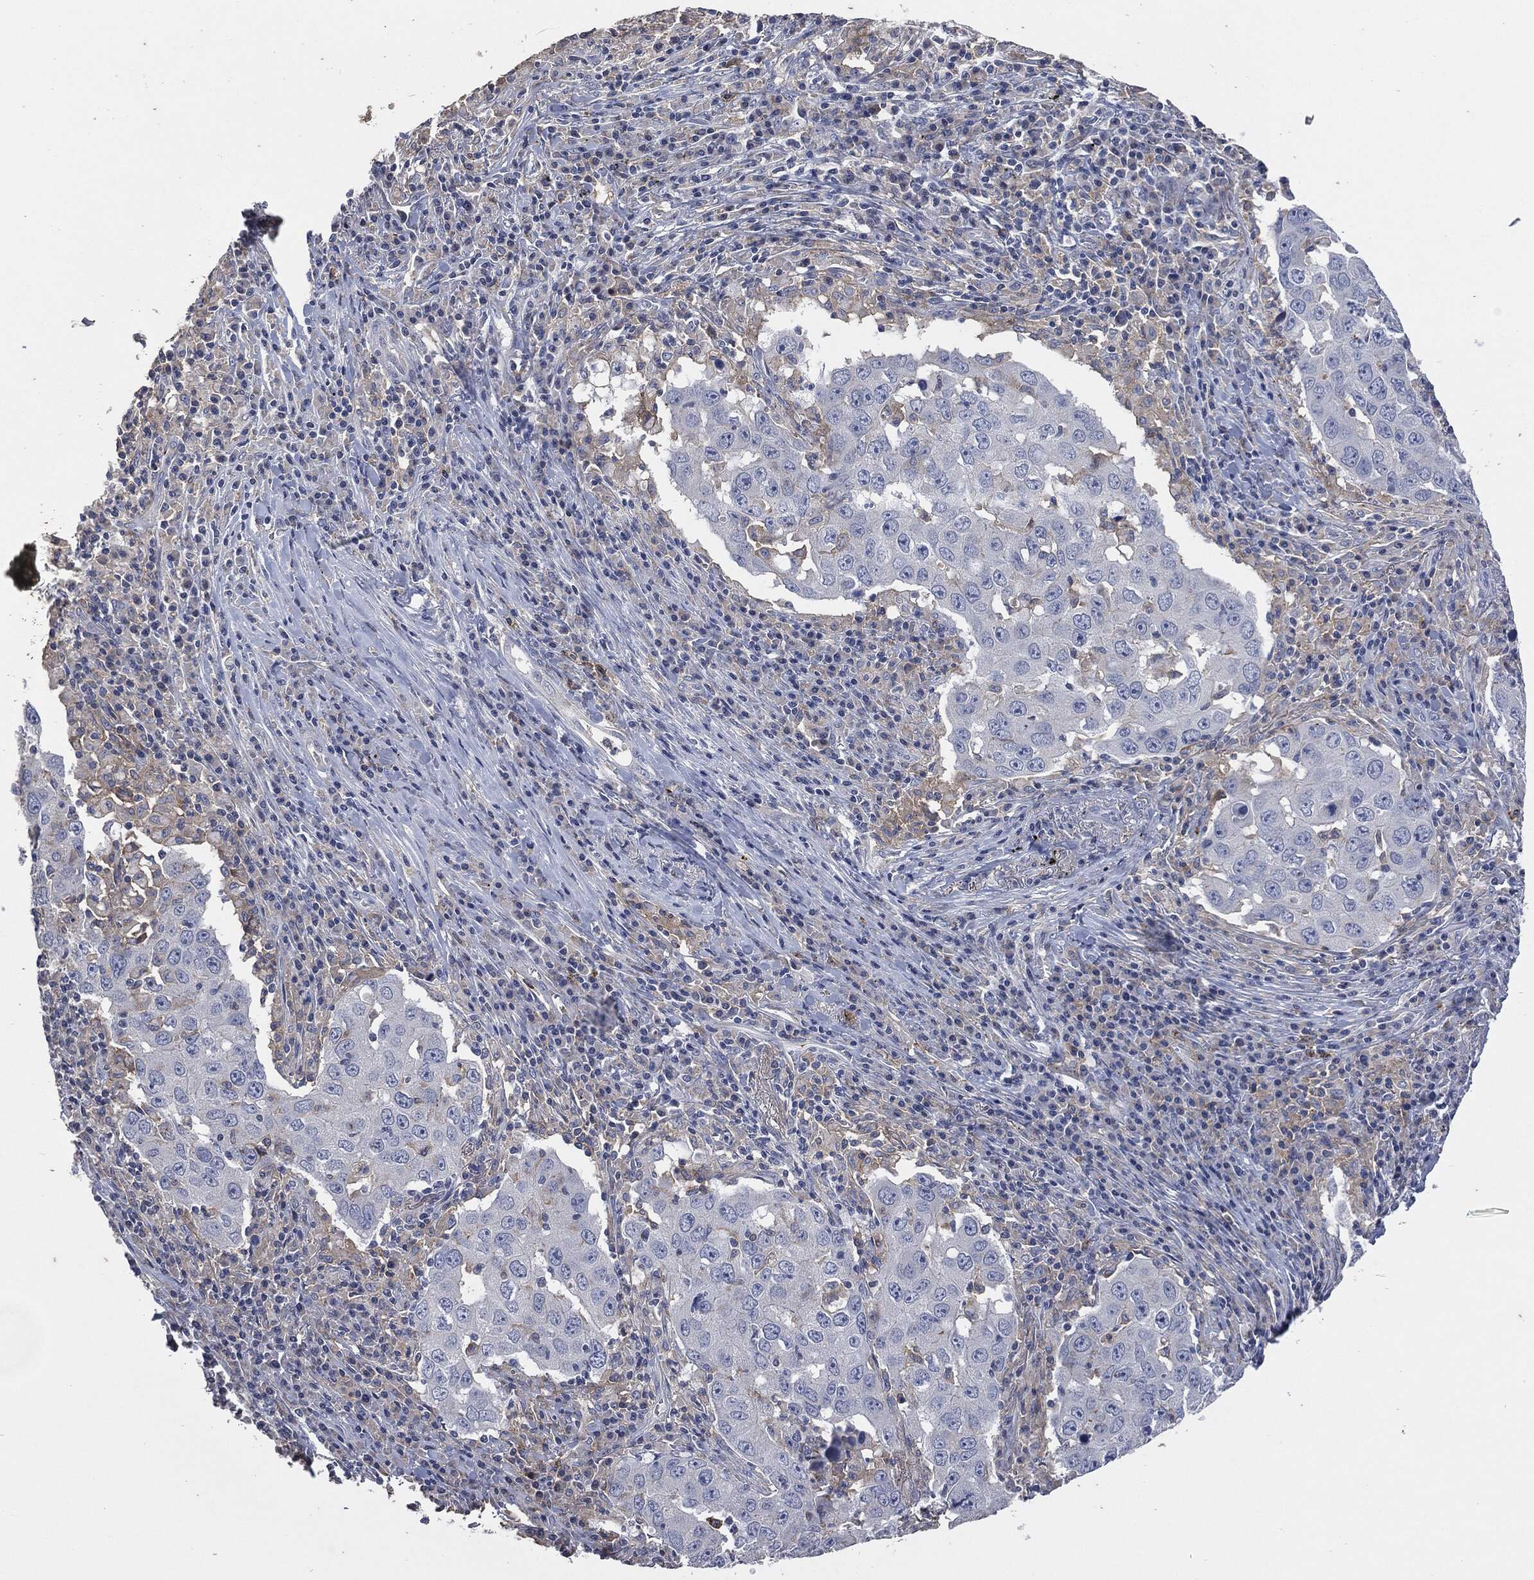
{"staining": {"intensity": "negative", "quantity": "none", "location": "none"}, "tissue": "lung cancer", "cell_type": "Tumor cells", "image_type": "cancer", "snomed": [{"axis": "morphology", "description": "Adenocarcinoma, NOS"}, {"axis": "topography", "description": "Lung"}], "caption": "Adenocarcinoma (lung) was stained to show a protein in brown. There is no significant staining in tumor cells. (Stains: DAB (3,3'-diaminobenzidine) immunohistochemistry with hematoxylin counter stain, Microscopy: brightfield microscopy at high magnification).", "gene": "CD33", "patient": {"sex": "male", "age": 73}}